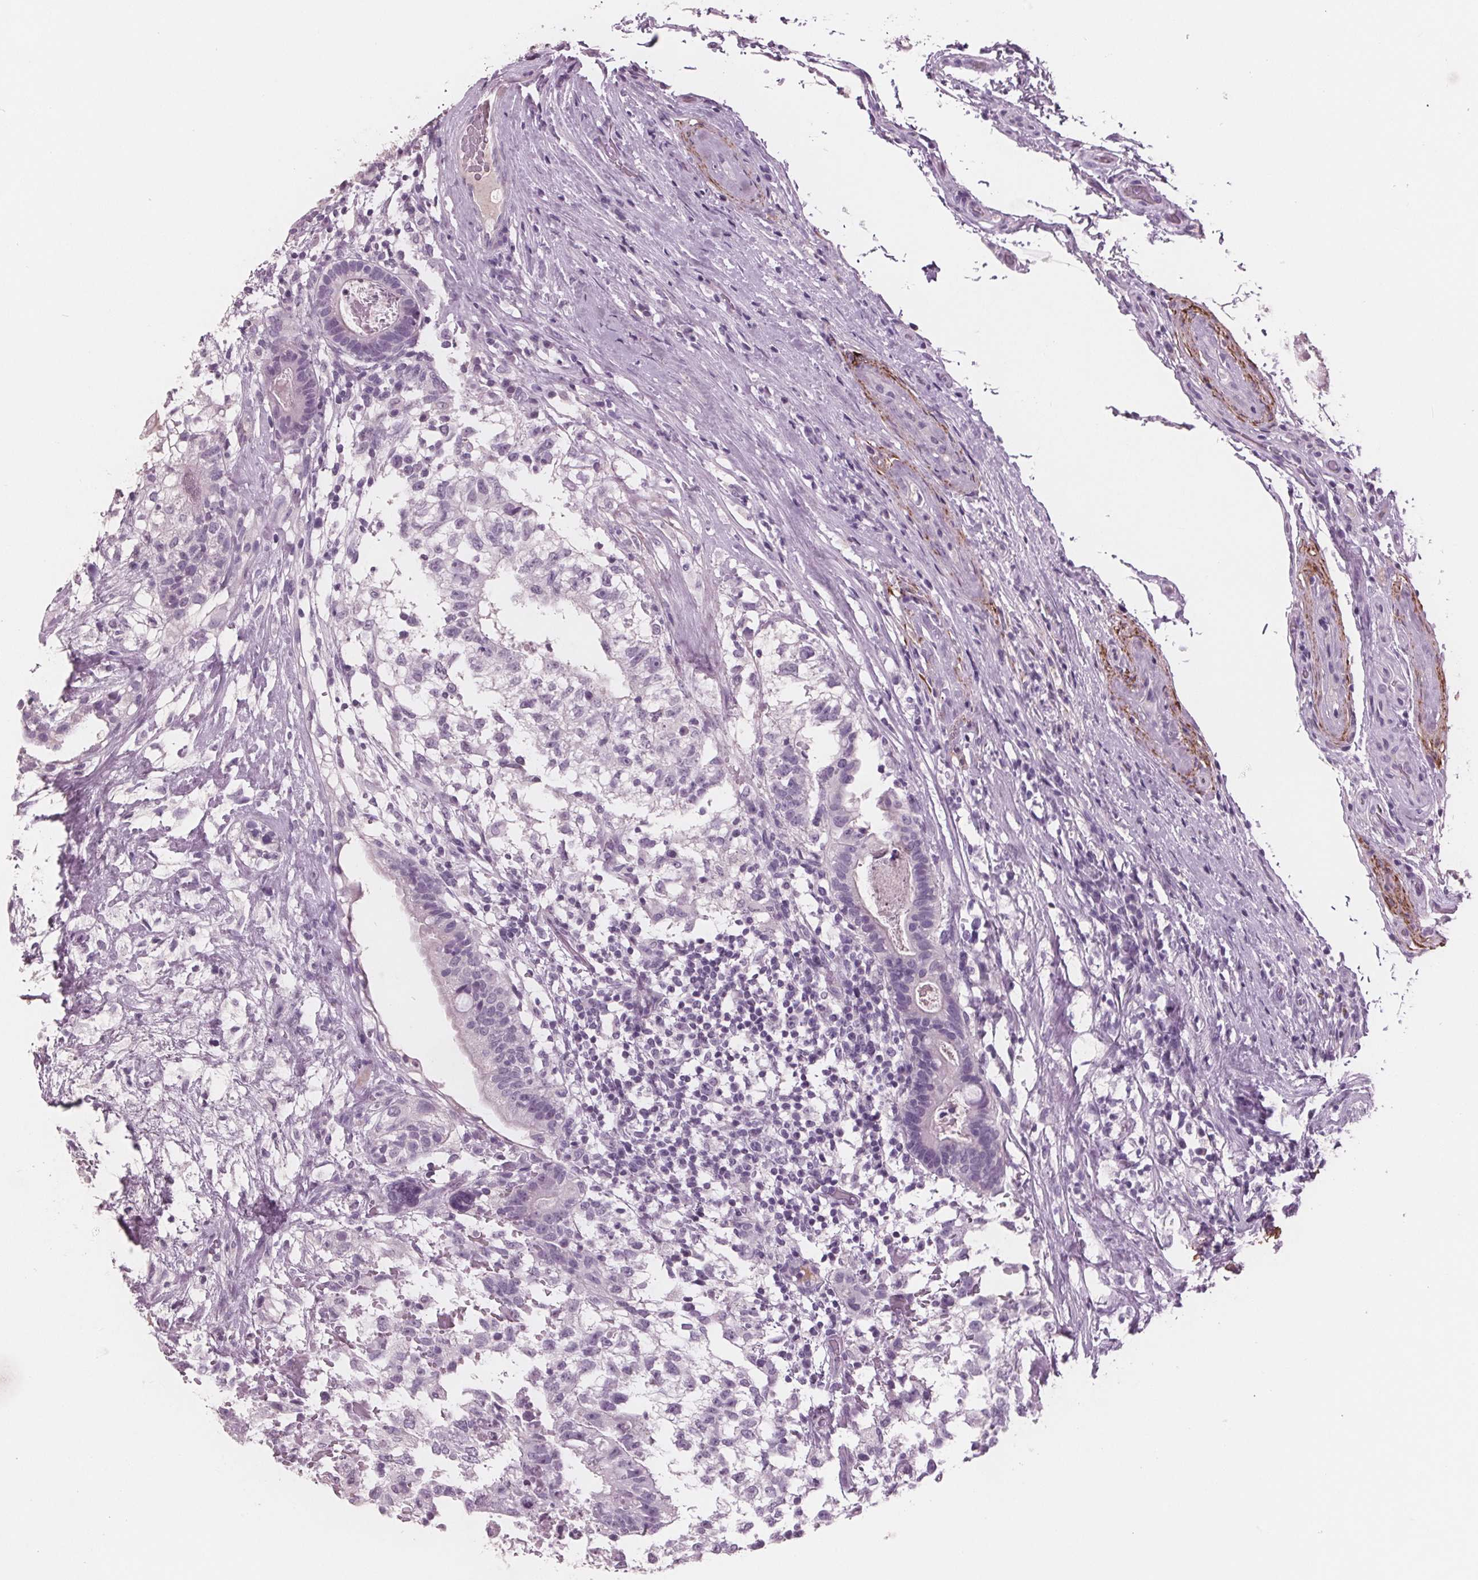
{"staining": {"intensity": "negative", "quantity": "none", "location": "none"}, "tissue": "testis cancer", "cell_type": "Tumor cells", "image_type": "cancer", "snomed": [{"axis": "morphology", "description": "Seminoma, NOS"}, {"axis": "morphology", "description": "Carcinoma, Embryonal, NOS"}, {"axis": "topography", "description": "Testis"}], "caption": "This is an immunohistochemistry (IHC) histopathology image of testis seminoma. There is no expression in tumor cells.", "gene": "AMBP", "patient": {"sex": "male", "age": 41}}